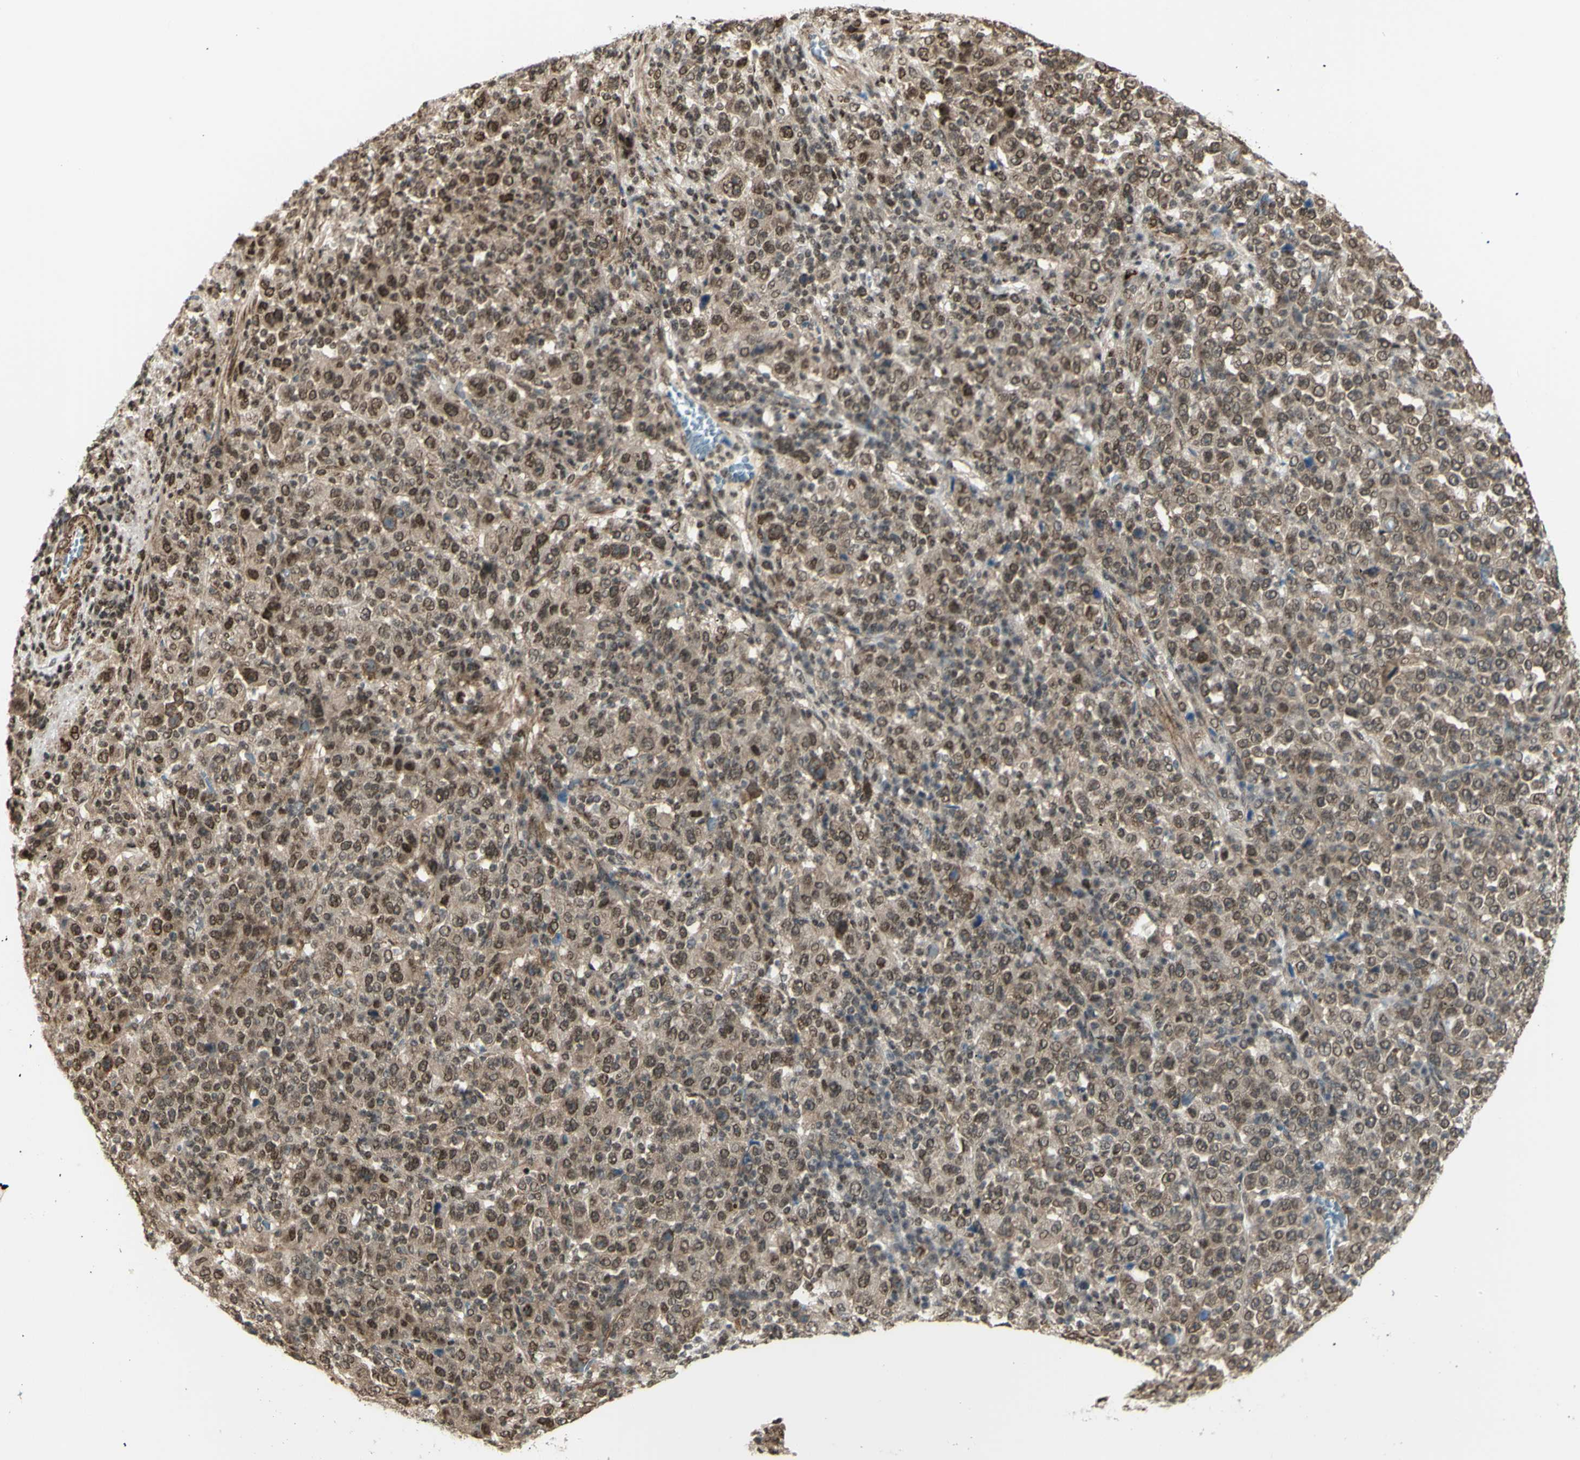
{"staining": {"intensity": "moderate", "quantity": ">75%", "location": "cytoplasmic/membranous,nuclear"}, "tissue": "stomach cancer", "cell_type": "Tumor cells", "image_type": "cancer", "snomed": [{"axis": "morphology", "description": "Normal tissue, NOS"}, {"axis": "morphology", "description": "Adenocarcinoma, NOS"}, {"axis": "topography", "description": "Stomach, upper"}, {"axis": "topography", "description": "Stomach"}], "caption": "Stomach cancer (adenocarcinoma) stained with immunohistochemistry (IHC) displays moderate cytoplasmic/membranous and nuclear staining in approximately >75% of tumor cells. The staining is performed using DAB brown chromogen to label protein expression. The nuclei are counter-stained blue using hematoxylin.", "gene": "ZMYM6", "patient": {"sex": "male", "age": 59}}